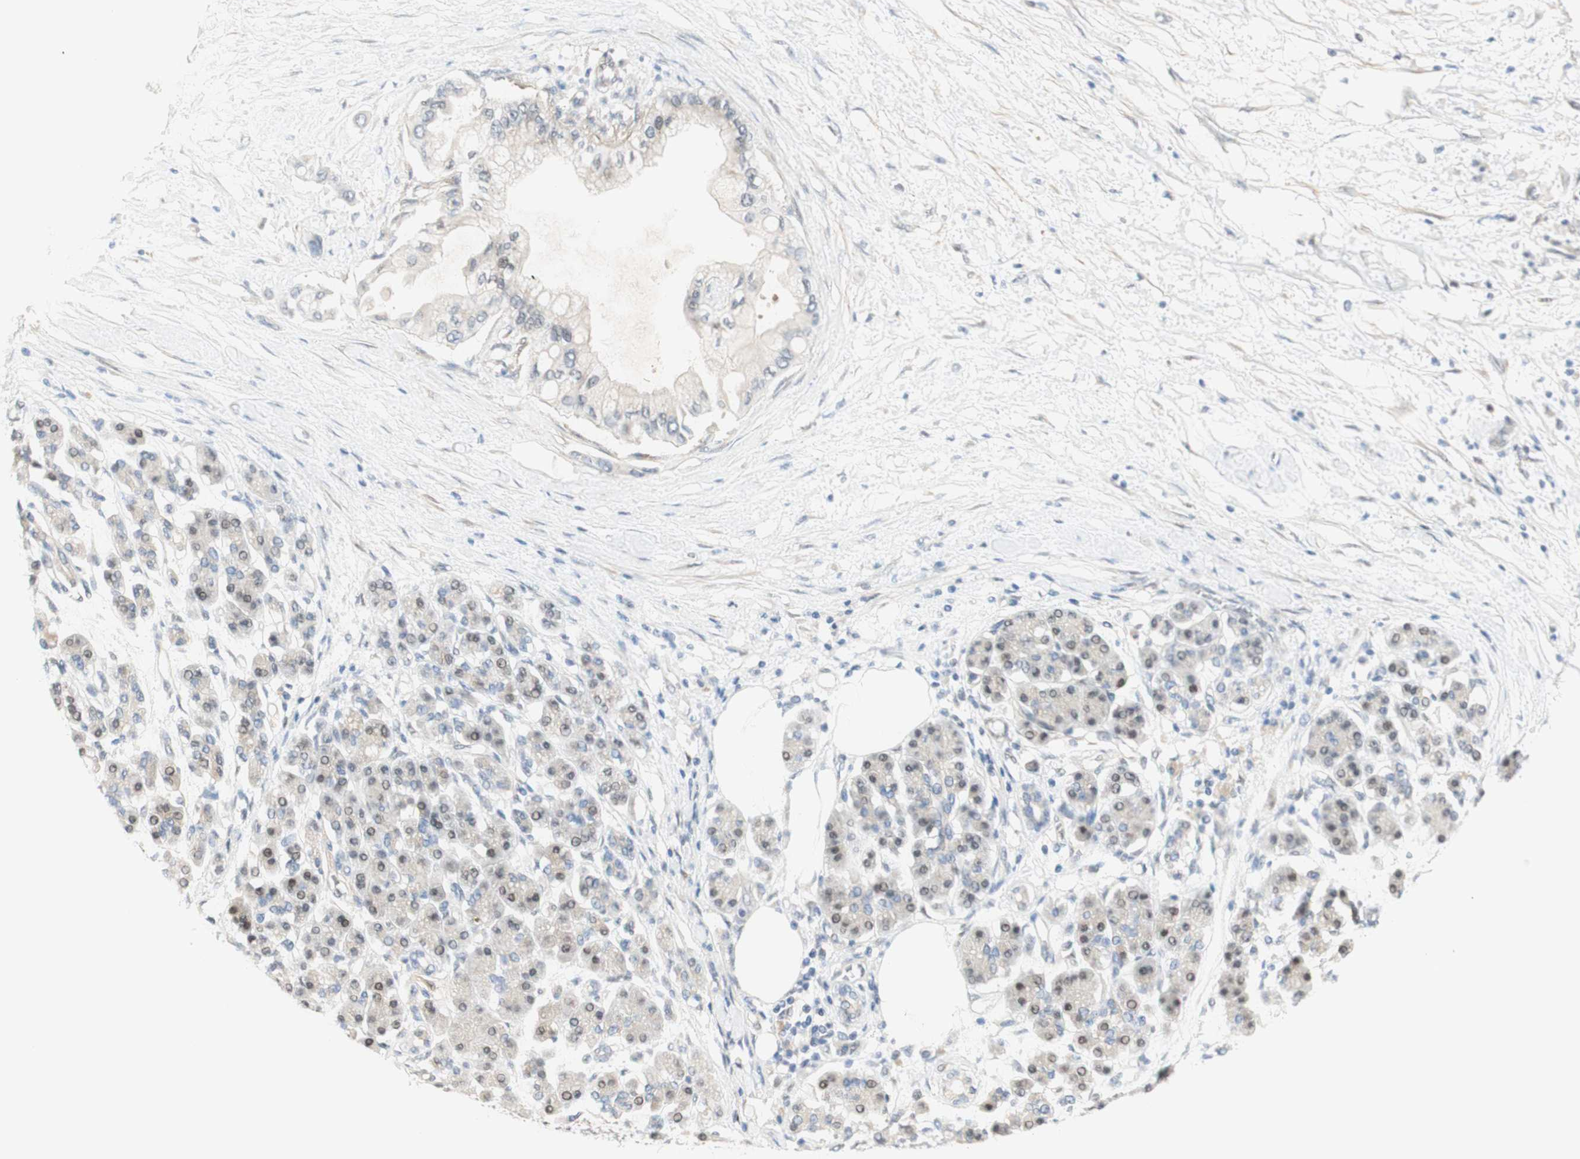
{"staining": {"intensity": "negative", "quantity": "none", "location": "none"}, "tissue": "pancreatic cancer", "cell_type": "Tumor cells", "image_type": "cancer", "snomed": [{"axis": "morphology", "description": "Adenocarcinoma, NOS"}, {"axis": "morphology", "description": "Adenocarcinoma, metastatic, NOS"}, {"axis": "topography", "description": "Lymph node"}, {"axis": "topography", "description": "Pancreas"}, {"axis": "topography", "description": "Duodenum"}], "caption": "An image of human pancreatic adenocarcinoma is negative for staining in tumor cells.", "gene": "RFNG", "patient": {"sex": "female", "age": 64}}